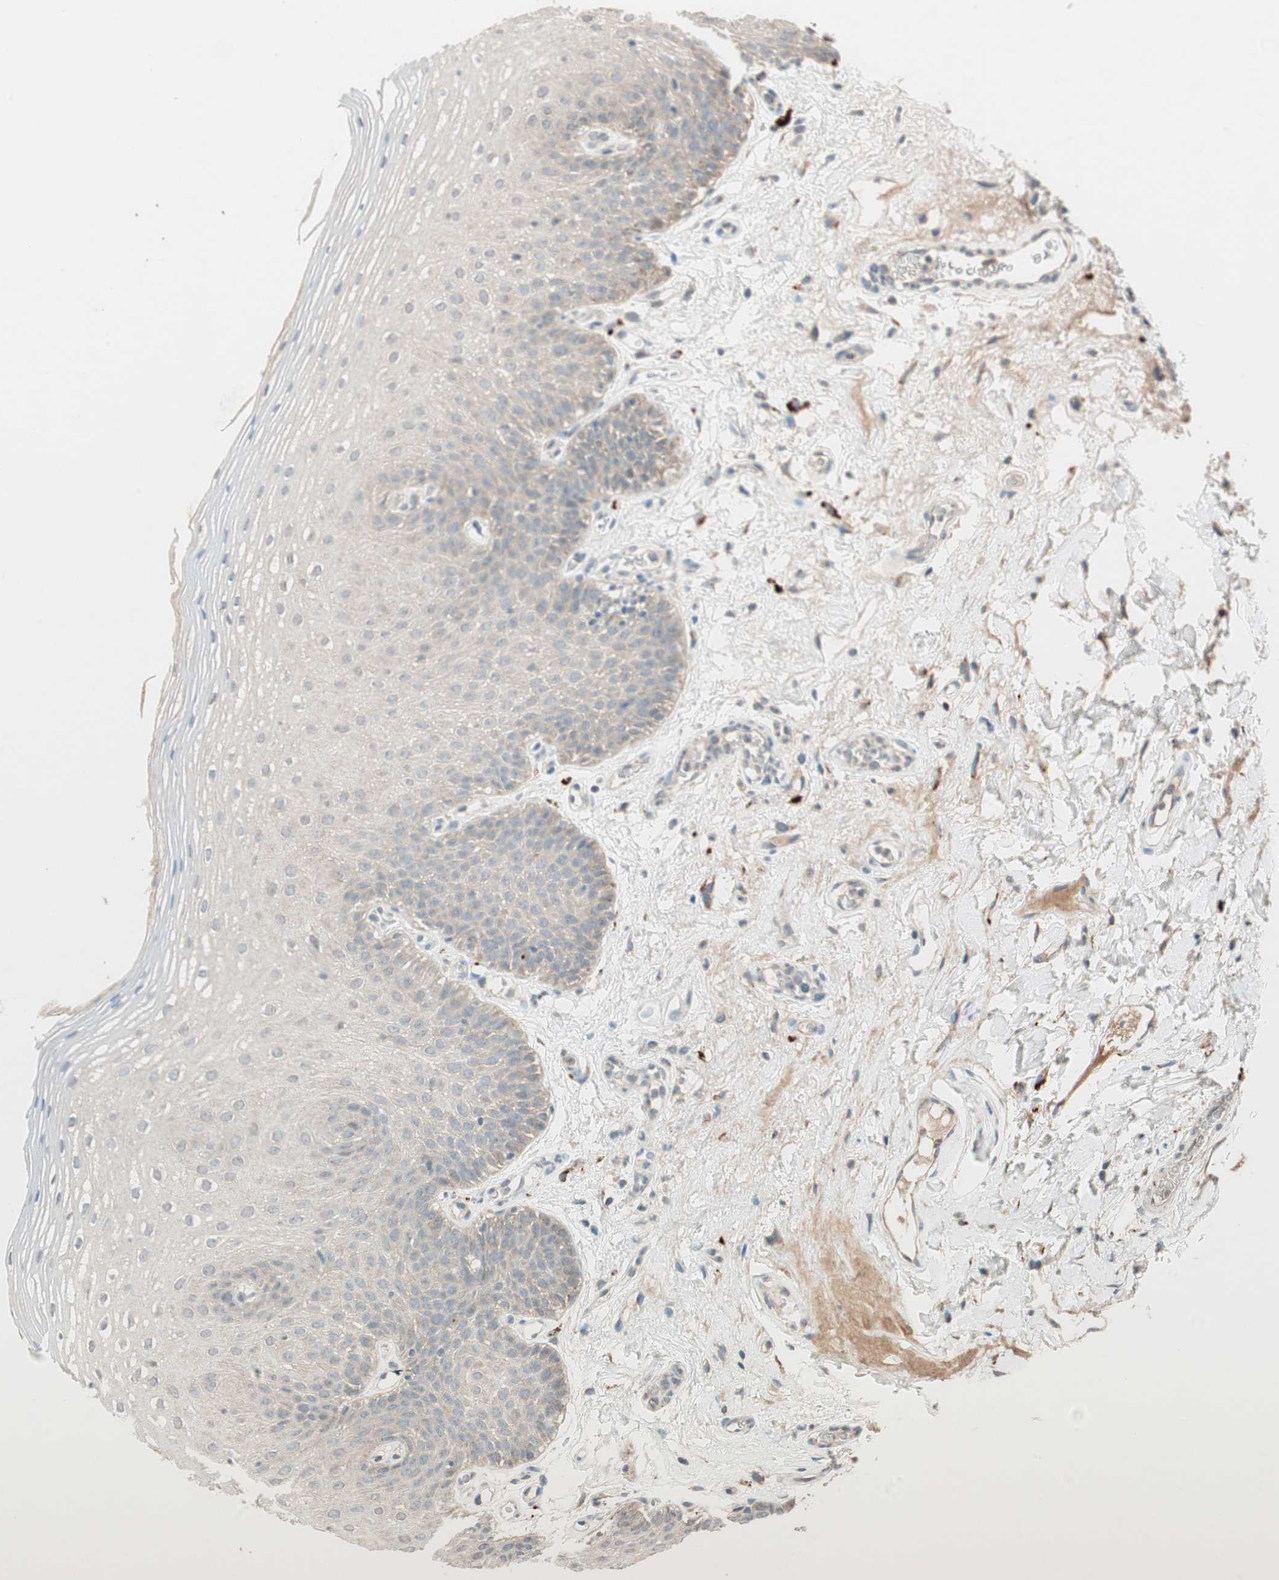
{"staining": {"intensity": "weak", "quantity": ">75%", "location": "cytoplasmic/membranous"}, "tissue": "oral mucosa", "cell_type": "Squamous epithelial cells", "image_type": "normal", "snomed": [{"axis": "morphology", "description": "Normal tissue, NOS"}, {"axis": "morphology", "description": "Squamous cell carcinoma, NOS"}, {"axis": "topography", "description": "Skeletal muscle"}, {"axis": "topography", "description": "Oral tissue"}], "caption": "An image of oral mucosa stained for a protein displays weak cytoplasmic/membranous brown staining in squamous epithelial cells.", "gene": "GLB1", "patient": {"sex": "male", "age": 71}}